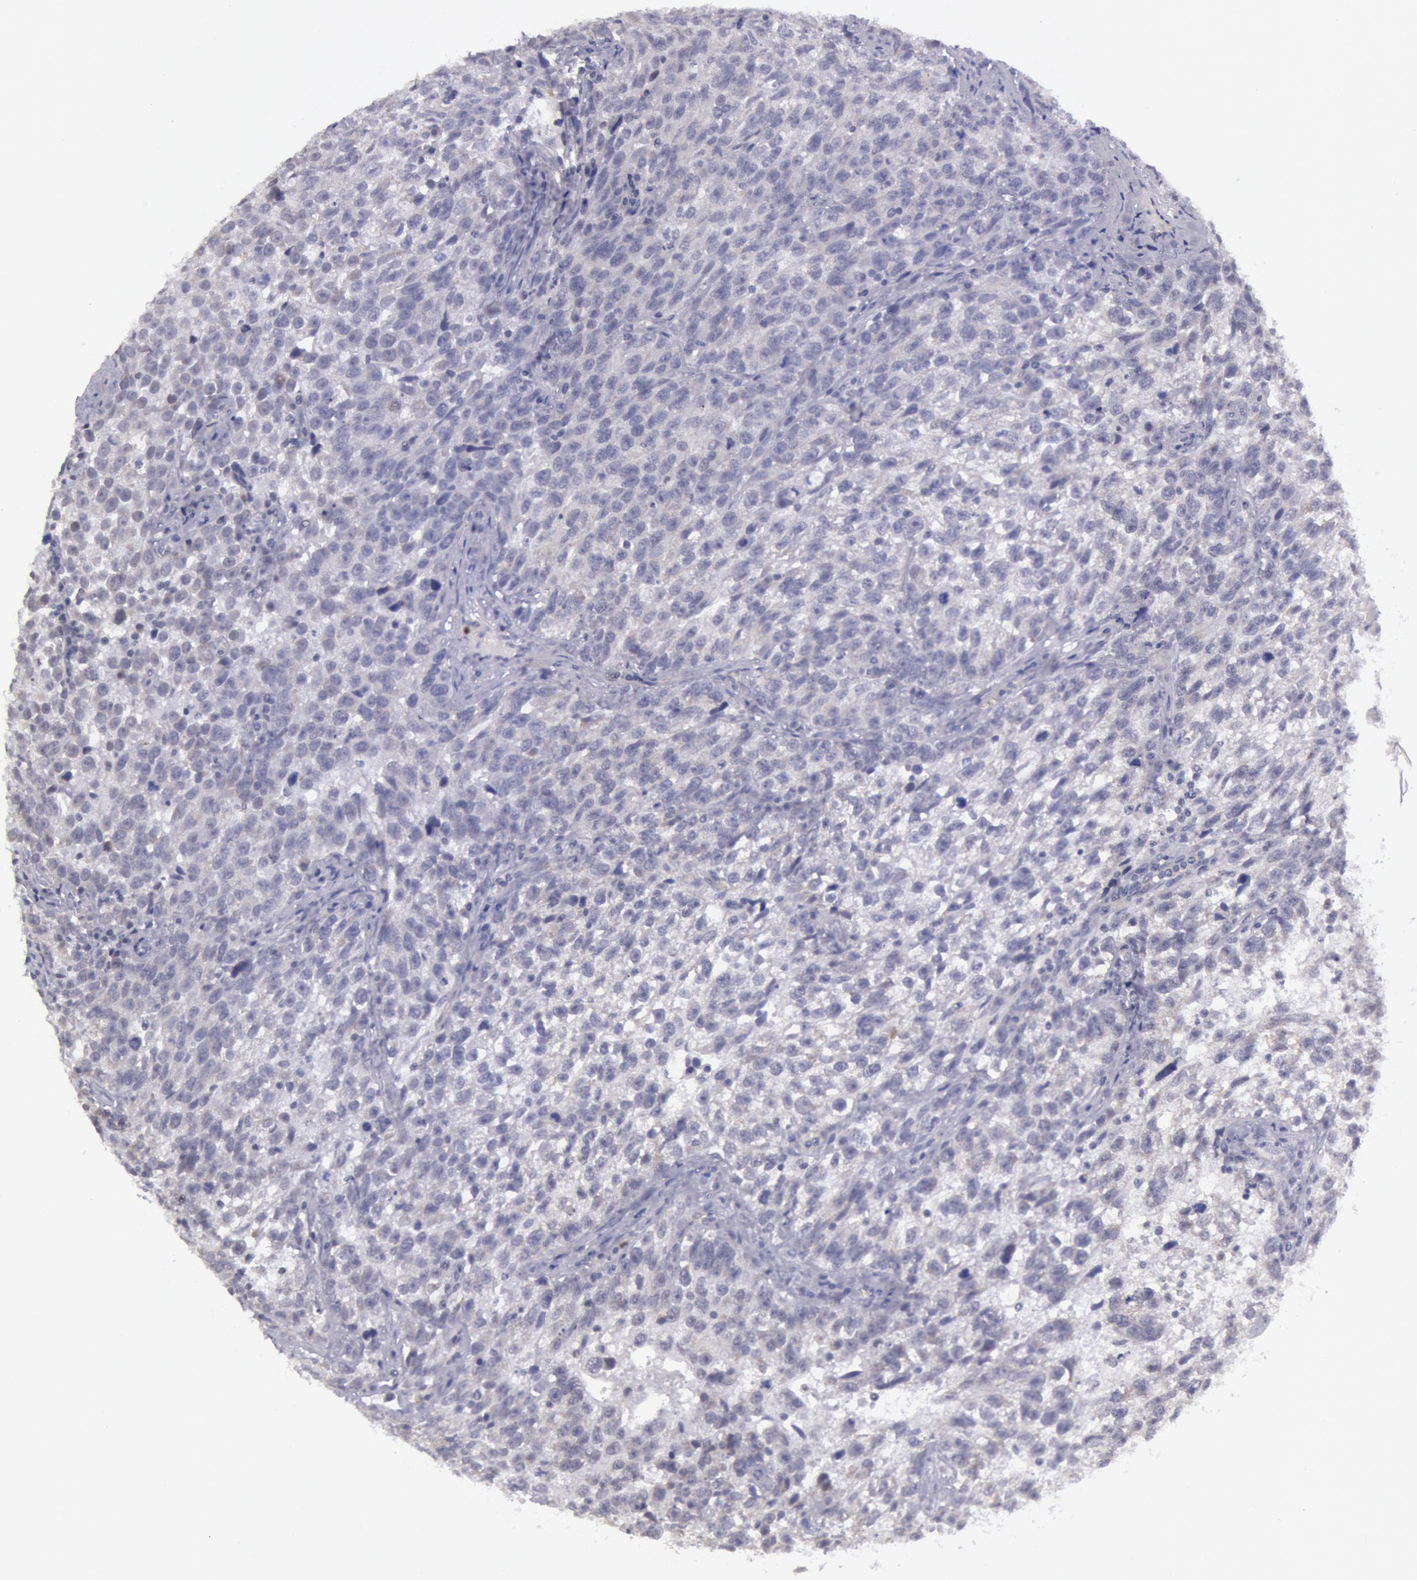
{"staining": {"intensity": "negative", "quantity": "none", "location": "none"}, "tissue": "testis cancer", "cell_type": "Tumor cells", "image_type": "cancer", "snomed": [{"axis": "morphology", "description": "Seminoma, NOS"}, {"axis": "topography", "description": "Testis"}], "caption": "IHC histopathology image of human seminoma (testis) stained for a protein (brown), which shows no positivity in tumor cells. The staining was performed using DAB to visualize the protein expression in brown, while the nuclei were stained in blue with hematoxylin (Magnification: 20x).", "gene": "KDM6A", "patient": {"sex": "male", "age": 38}}